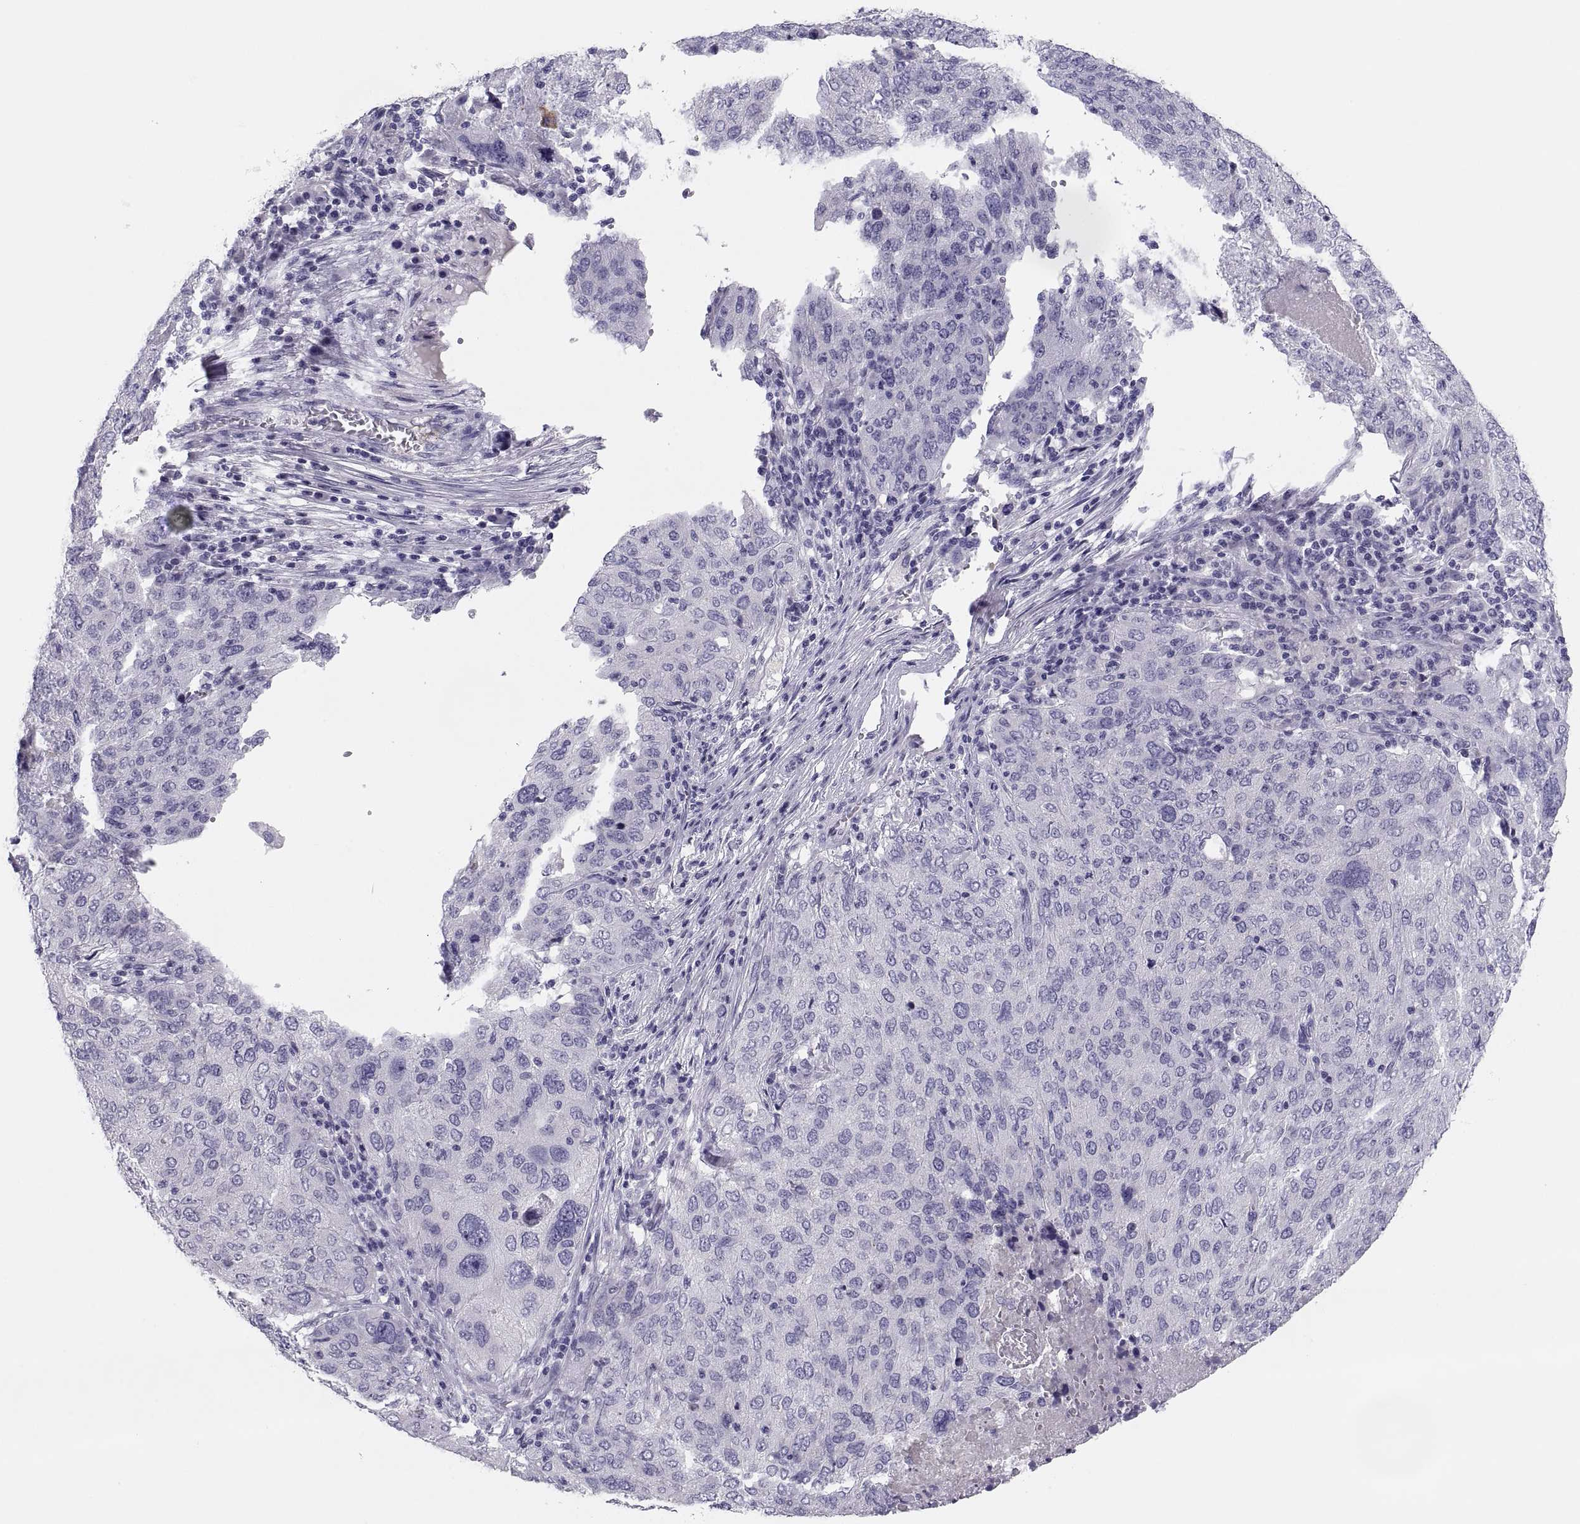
{"staining": {"intensity": "negative", "quantity": "none", "location": "none"}, "tissue": "ovarian cancer", "cell_type": "Tumor cells", "image_type": "cancer", "snomed": [{"axis": "morphology", "description": "Carcinoma, endometroid"}, {"axis": "topography", "description": "Ovary"}], "caption": "IHC micrograph of ovarian cancer stained for a protein (brown), which reveals no positivity in tumor cells.", "gene": "MAGEB2", "patient": {"sex": "female", "age": 58}}